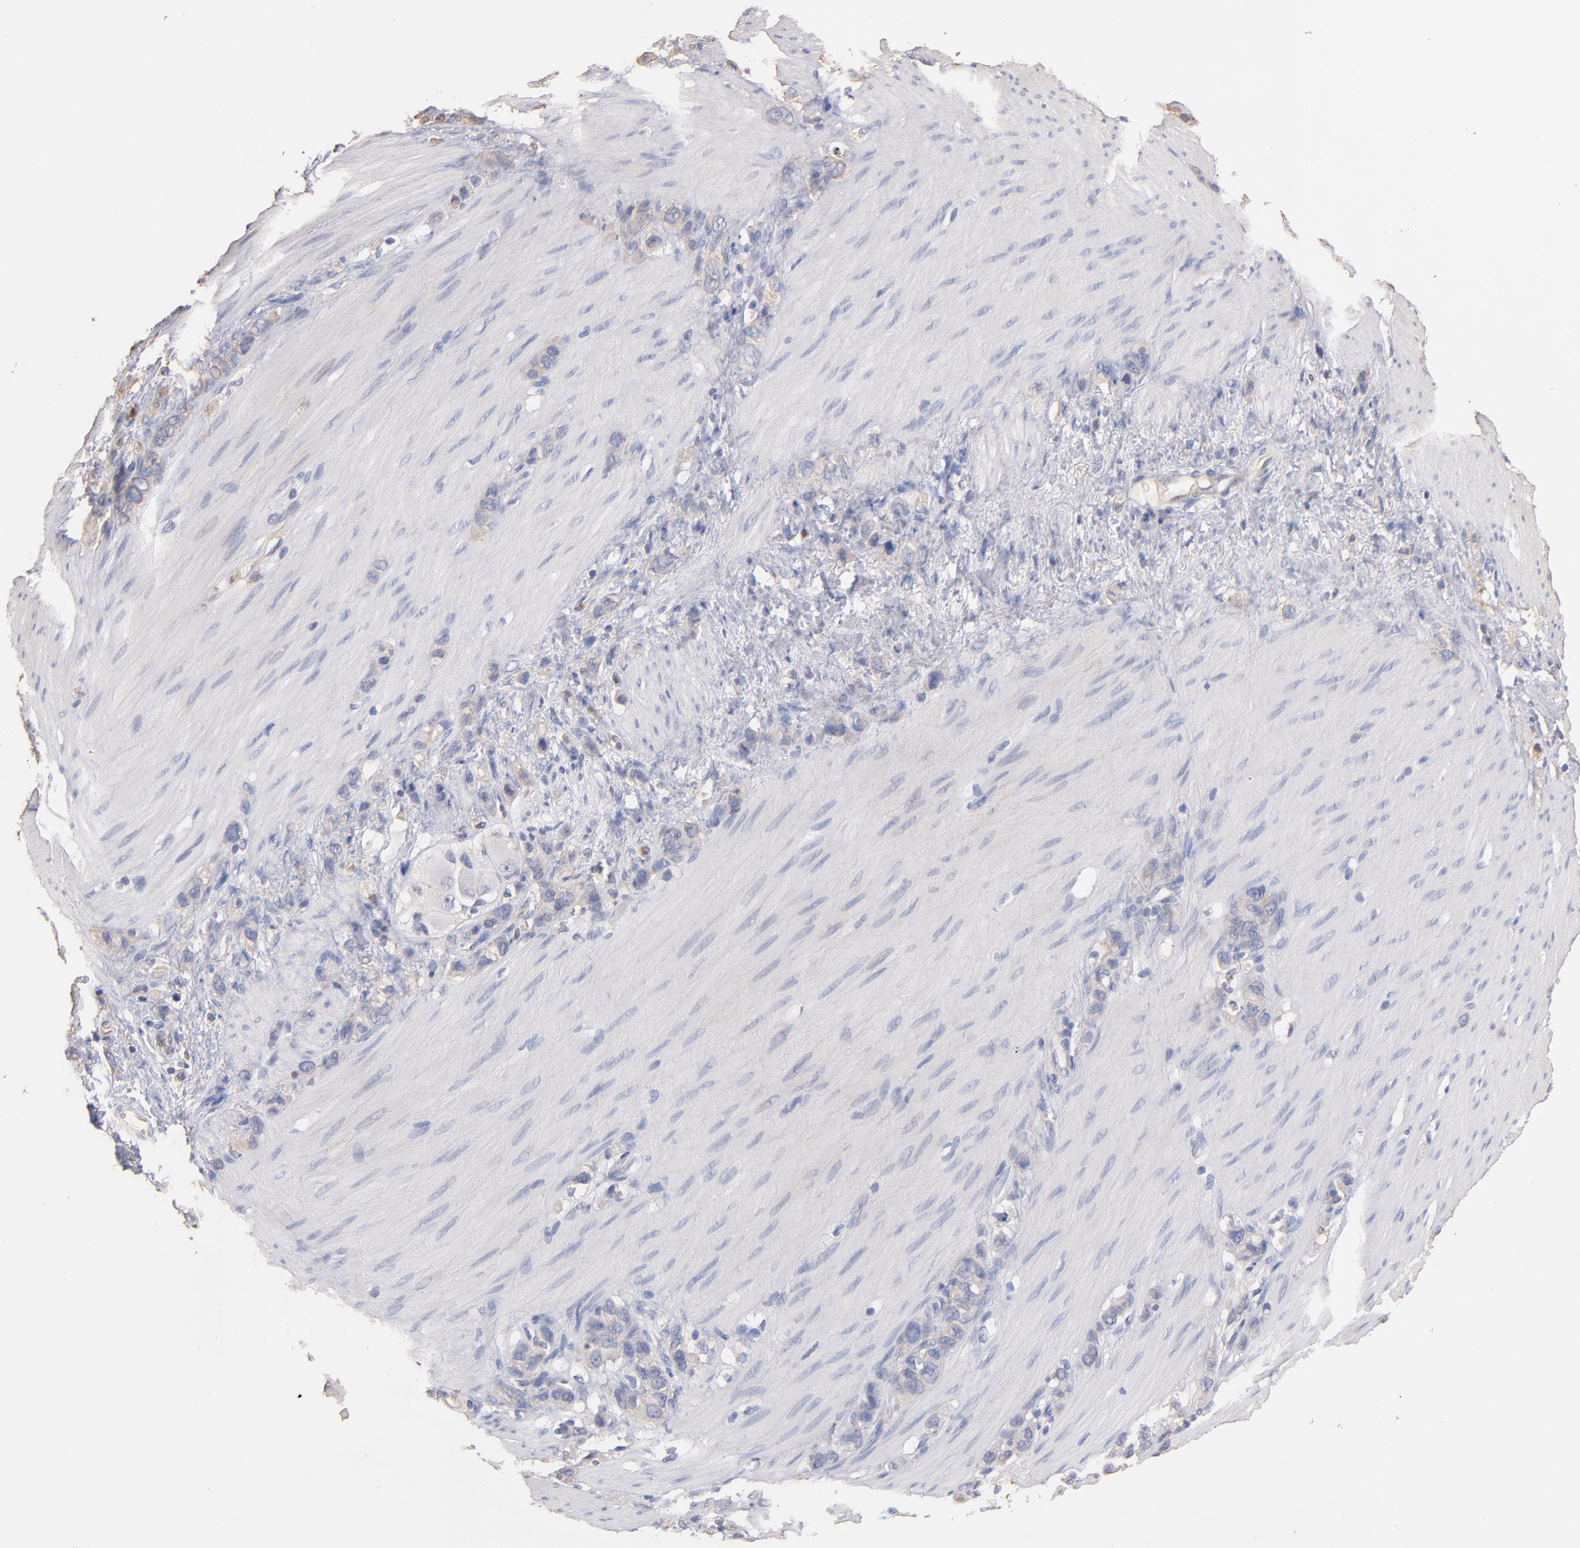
{"staining": {"intensity": "weak", "quantity": "25%-75%", "location": "cytoplasmic/membranous"}, "tissue": "stomach cancer", "cell_type": "Tumor cells", "image_type": "cancer", "snomed": [{"axis": "morphology", "description": "Normal tissue, NOS"}, {"axis": "morphology", "description": "Adenocarcinoma, NOS"}, {"axis": "morphology", "description": "Adenocarcinoma, High grade"}, {"axis": "topography", "description": "Stomach, upper"}, {"axis": "topography", "description": "Stomach"}], "caption": "Brown immunohistochemical staining in stomach cancer (adenocarcinoma) reveals weak cytoplasmic/membranous positivity in about 25%-75% of tumor cells.", "gene": "RO60", "patient": {"sex": "female", "age": 65}}